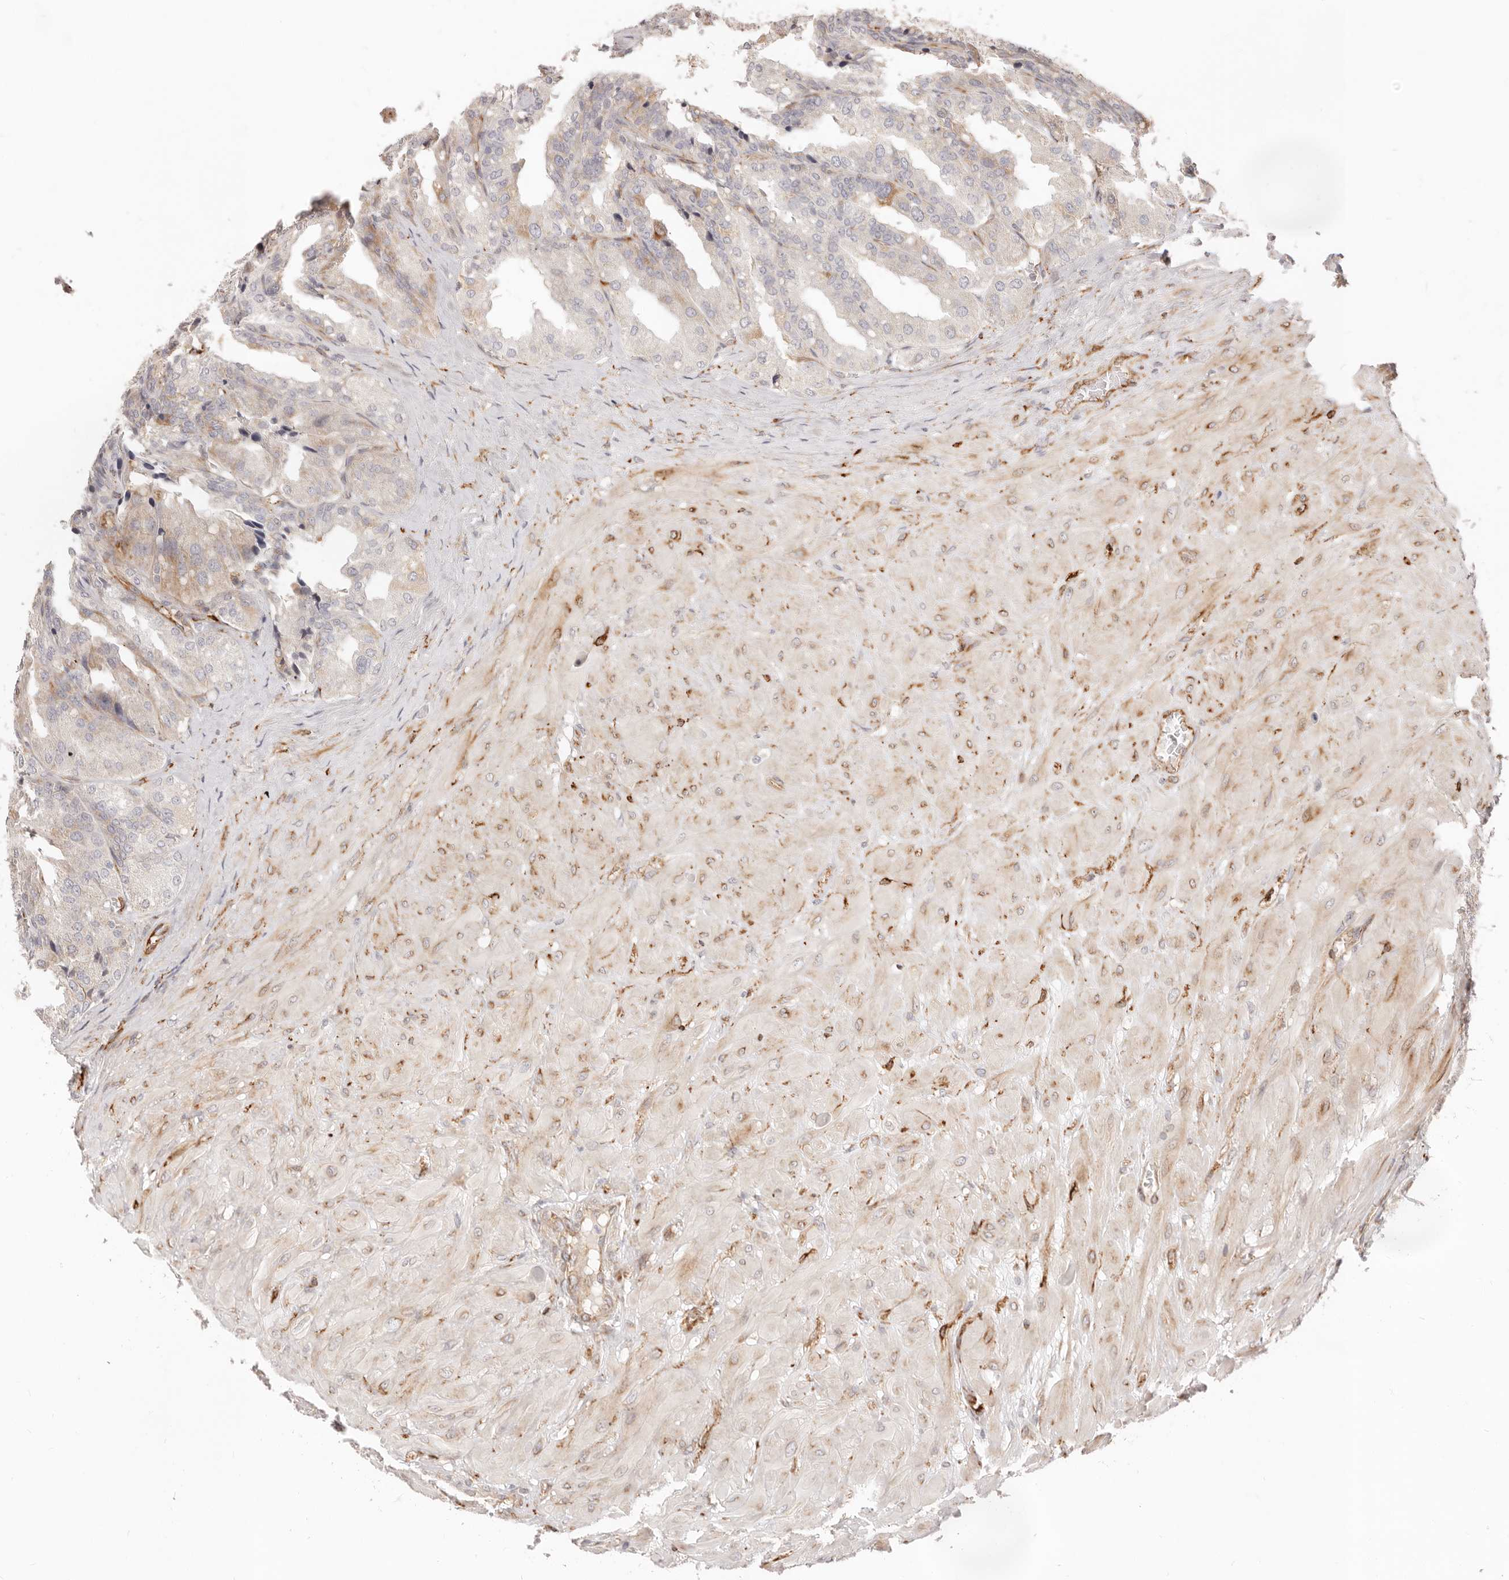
{"staining": {"intensity": "weak", "quantity": "<25%", "location": "cytoplasmic/membranous"}, "tissue": "seminal vesicle", "cell_type": "Glandular cells", "image_type": "normal", "snomed": [{"axis": "morphology", "description": "Normal tissue, NOS"}, {"axis": "topography", "description": "Prostate"}, {"axis": "topography", "description": "Seminal veicle"}], "caption": "Image shows no significant protein positivity in glandular cells of benign seminal vesicle.", "gene": "SASS6", "patient": {"sex": "male", "age": 51}}